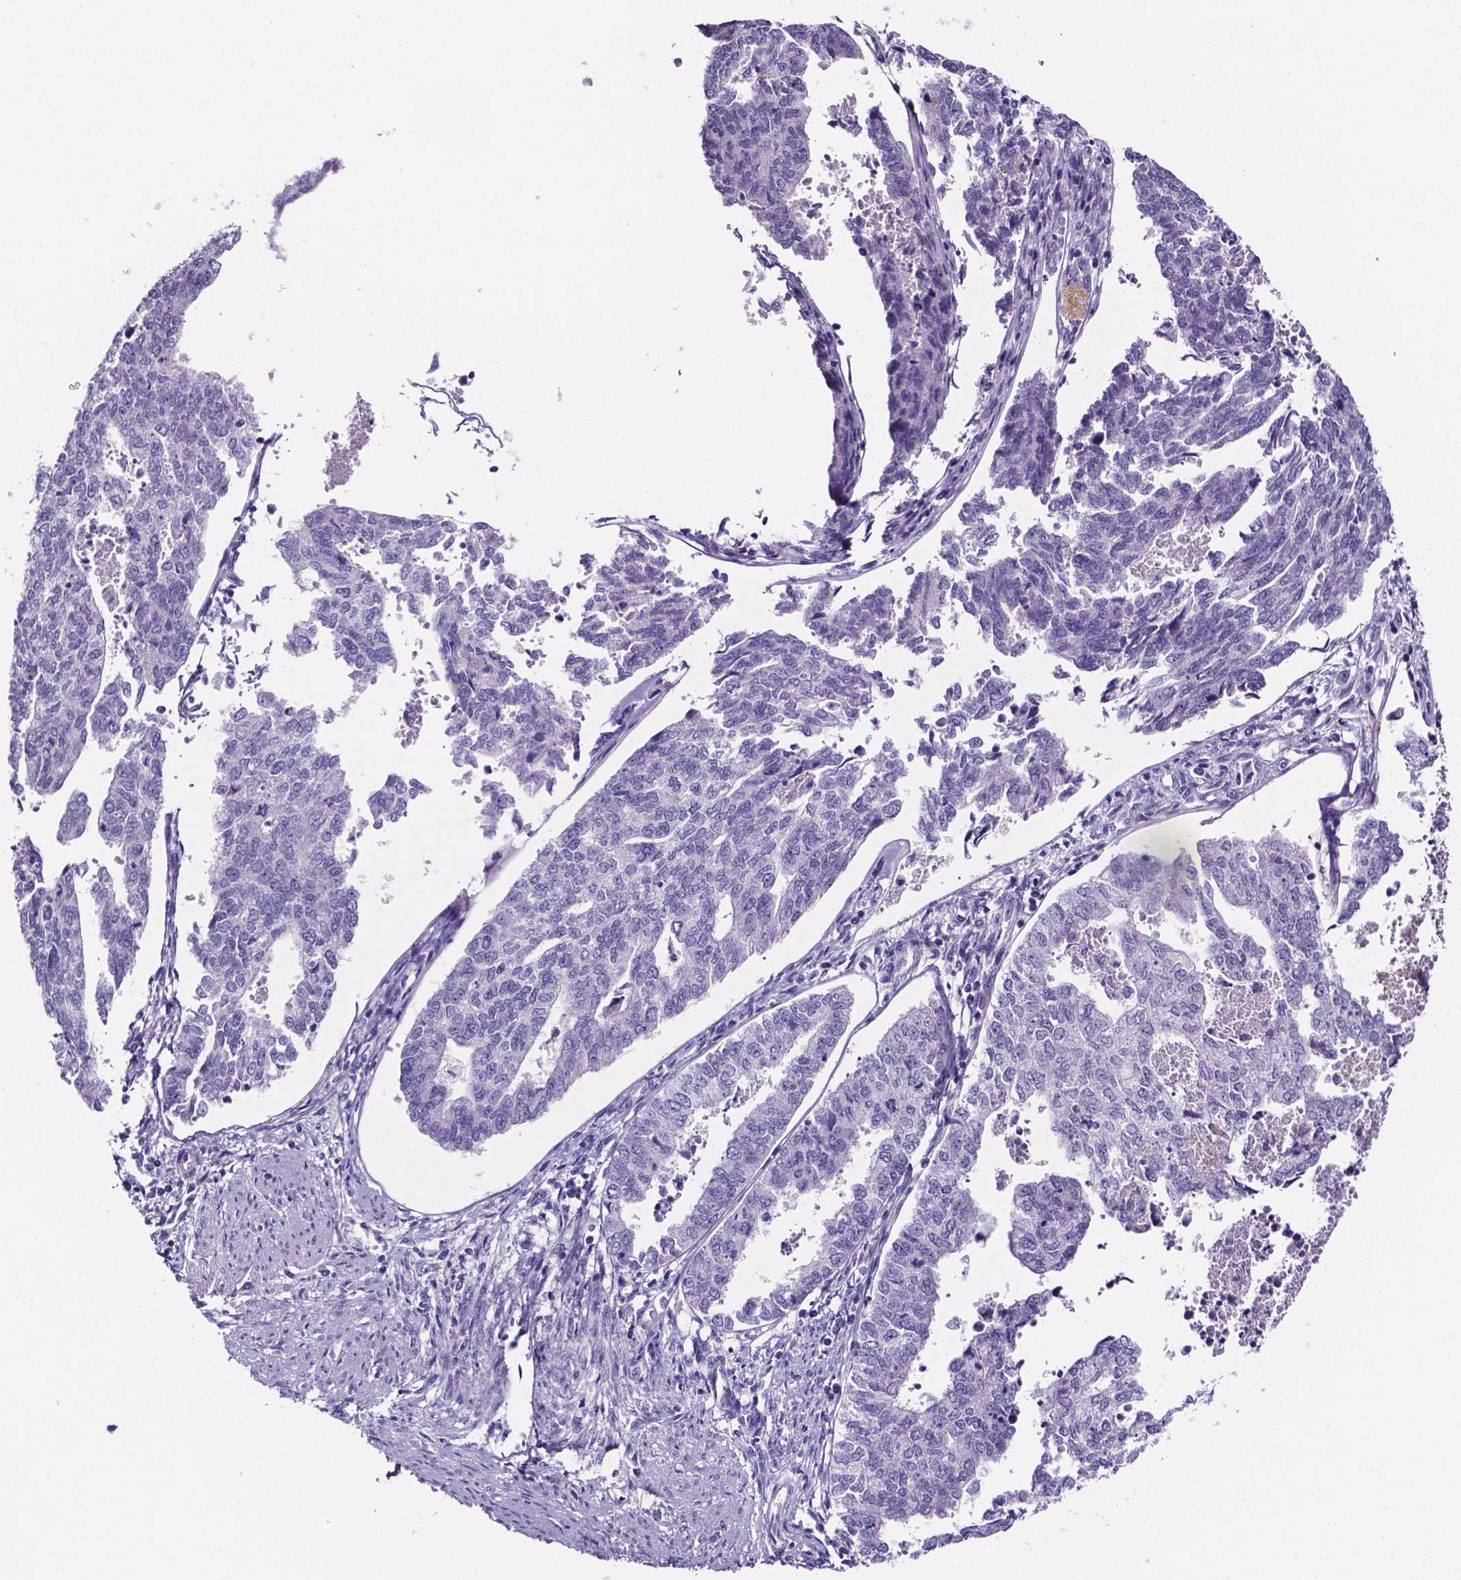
{"staining": {"intensity": "negative", "quantity": "none", "location": "none"}, "tissue": "endometrial cancer", "cell_type": "Tumor cells", "image_type": "cancer", "snomed": [{"axis": "morphology", "description": "Adenocarcinoma, NOS"}, {"axis": "topography", "description": "Endometrium"}], "caption": "Tumor cells show no significant staining in endometrial cancer (adenocarcinoma).", "gene": "NRGN", "patient": {"sex": "female", "age": 73}}